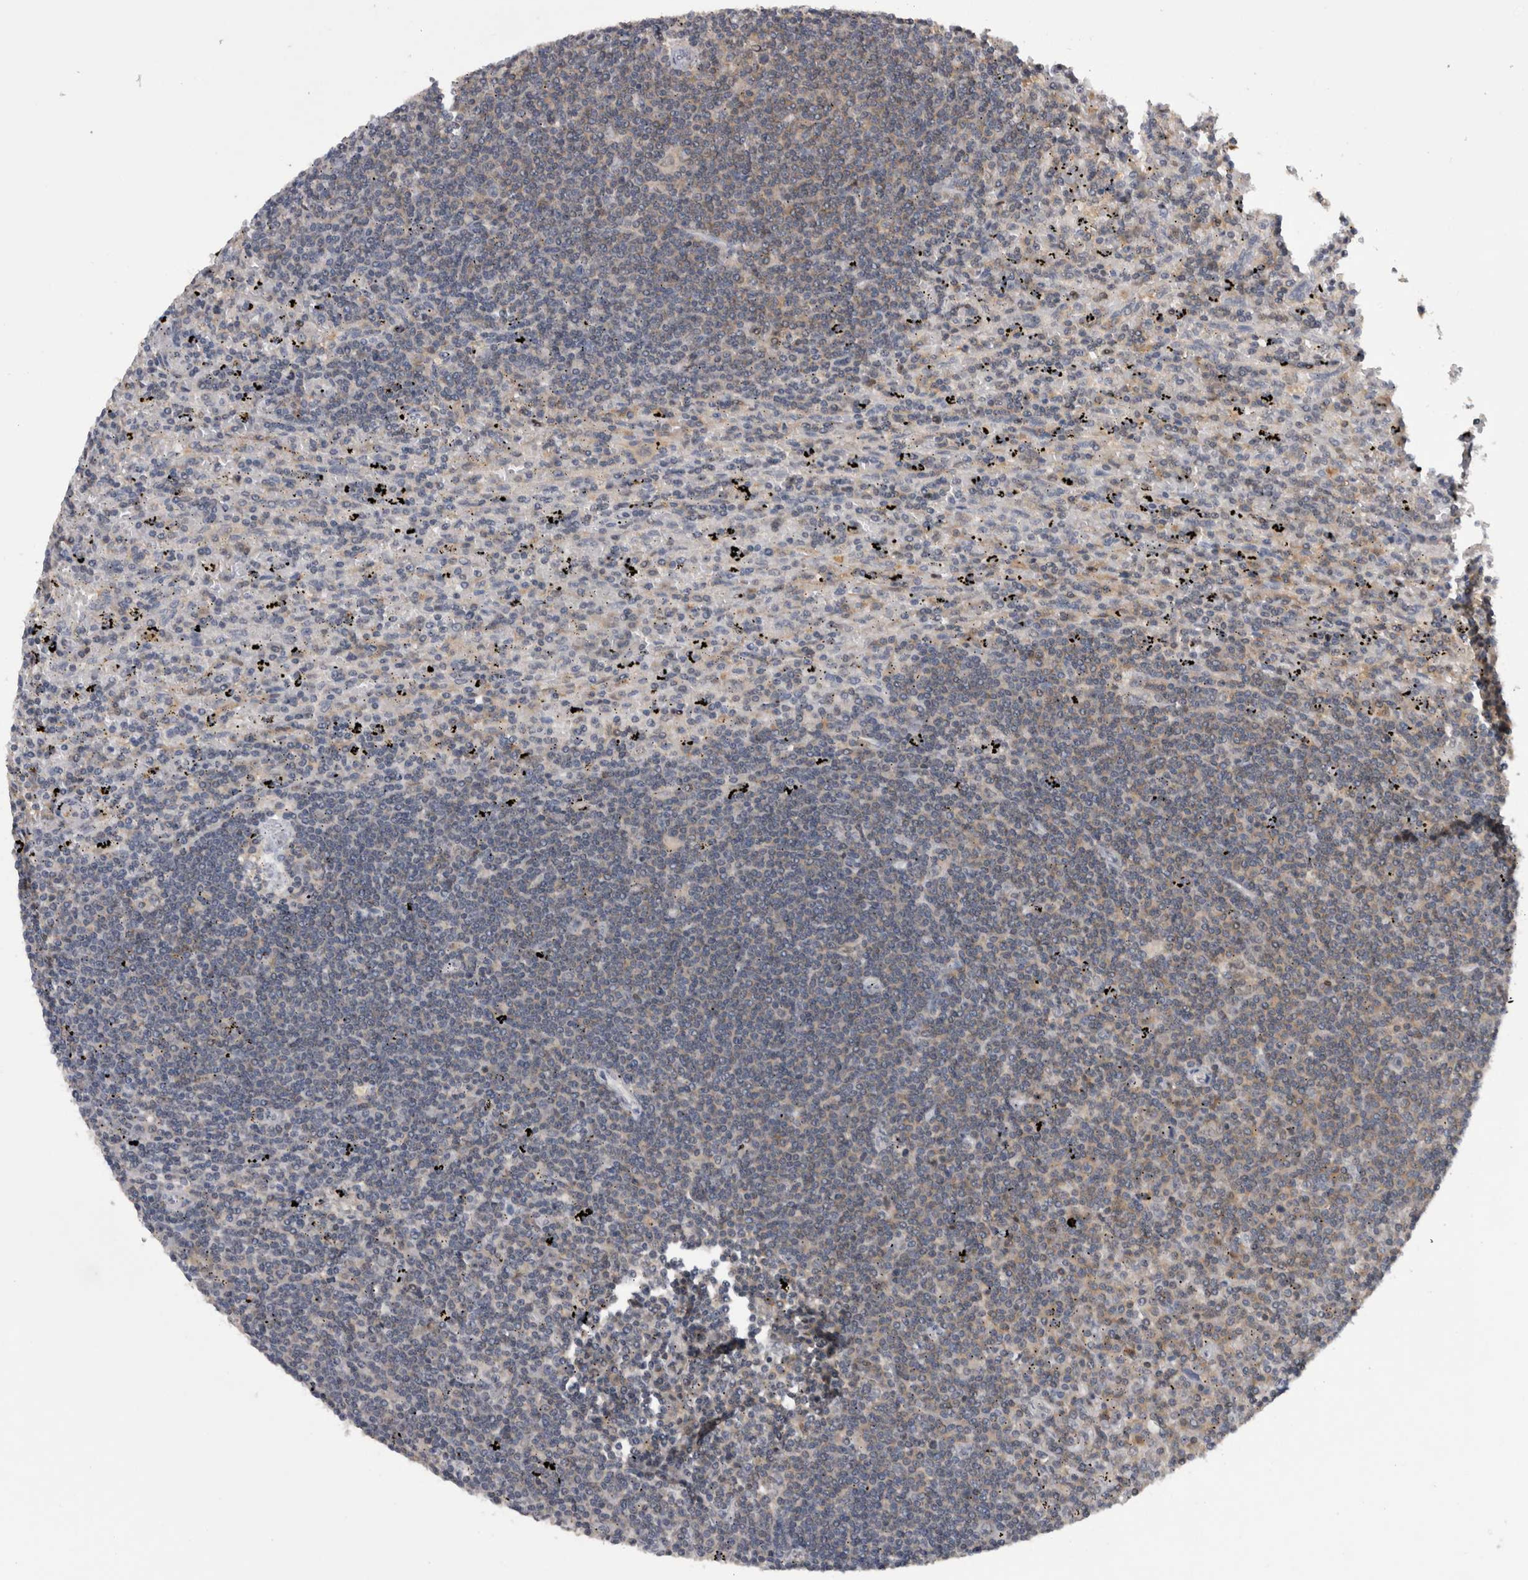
{"staining": {"intensity": "weak", "quantity": "<25%", "location": "cytoplasmic/membranous"}, "tissue": "lymphoma", "cell_type": "Tumor cells", "image_type": "cancer", "snomed": [{"axis": "morphology", "description": "Malignant lymphoma, non-Hodgkin's type, Low grade"}, {"axis": "topography", "description": "Spleen"}], "caption": "IHC photomicrograph of human malignant lymphoma, non-Hodgkin's type (low-grade) stained for a protein (brown), which demonstrates no positivity in tumor cells.", "gene": "NFATC2", "patient": {"sex": "male", "age": 76}}